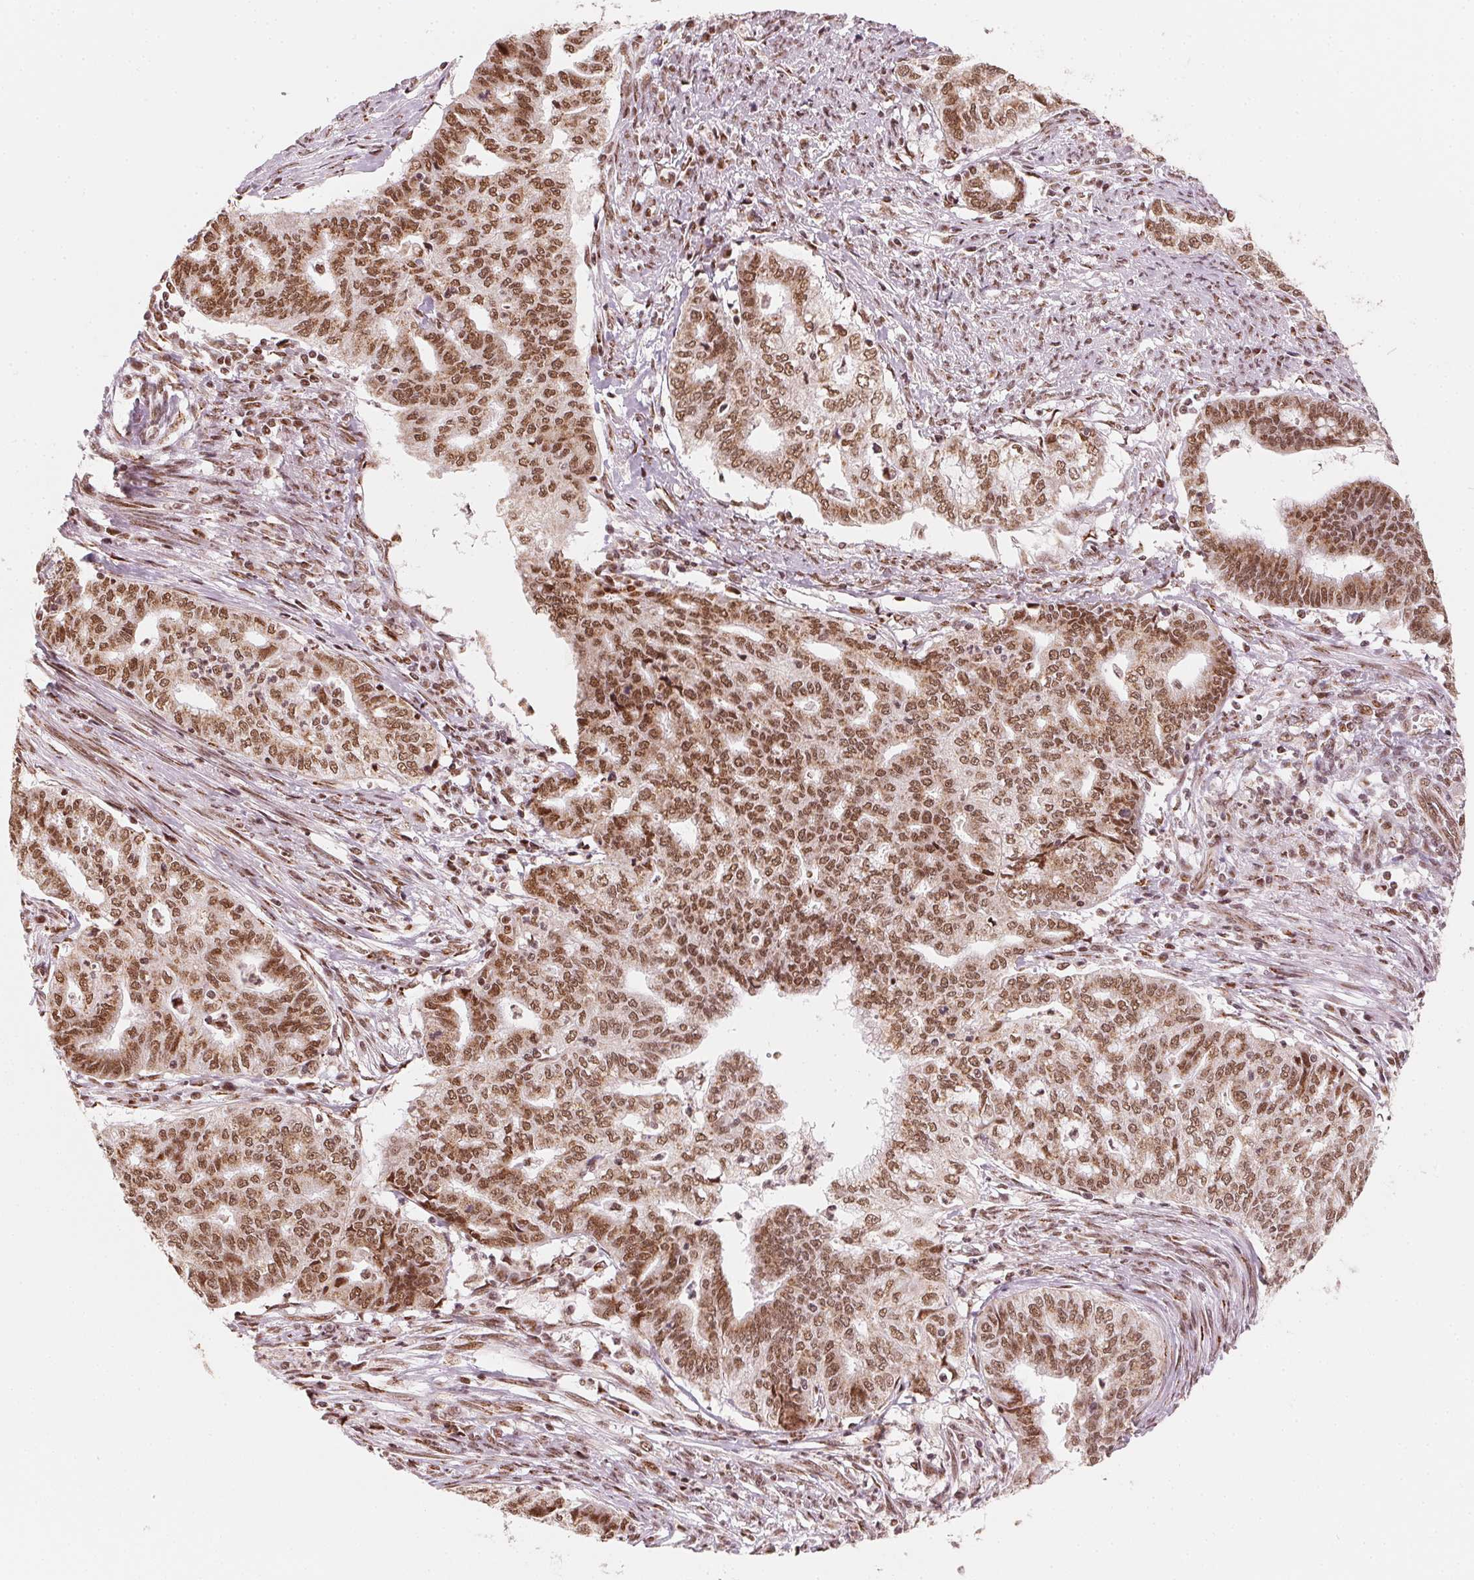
{"staining": {"intensity": "moderate", "quantity": ">75%", "location": "cytoplasmic/membranous,nuclear"}, "tissue": "endometrial cancer", "cell_type": "Tumor cells", "image_type": "cancer", "snomed": [{"axis": "morphology", "description": "Adenocarcinoma, NOS"}, {"axis": "topography", "description": "Endometrium"}], "caption": "Brown immunohistochemical staining in endometrial cancer (adenocarcinoma) exhibits moderate cytoplasmic/membranous and nuclear positivity in about >75% of tumor cells.", "gene": "TOPORS", "patient": {"sex": "female", "age": 79}}